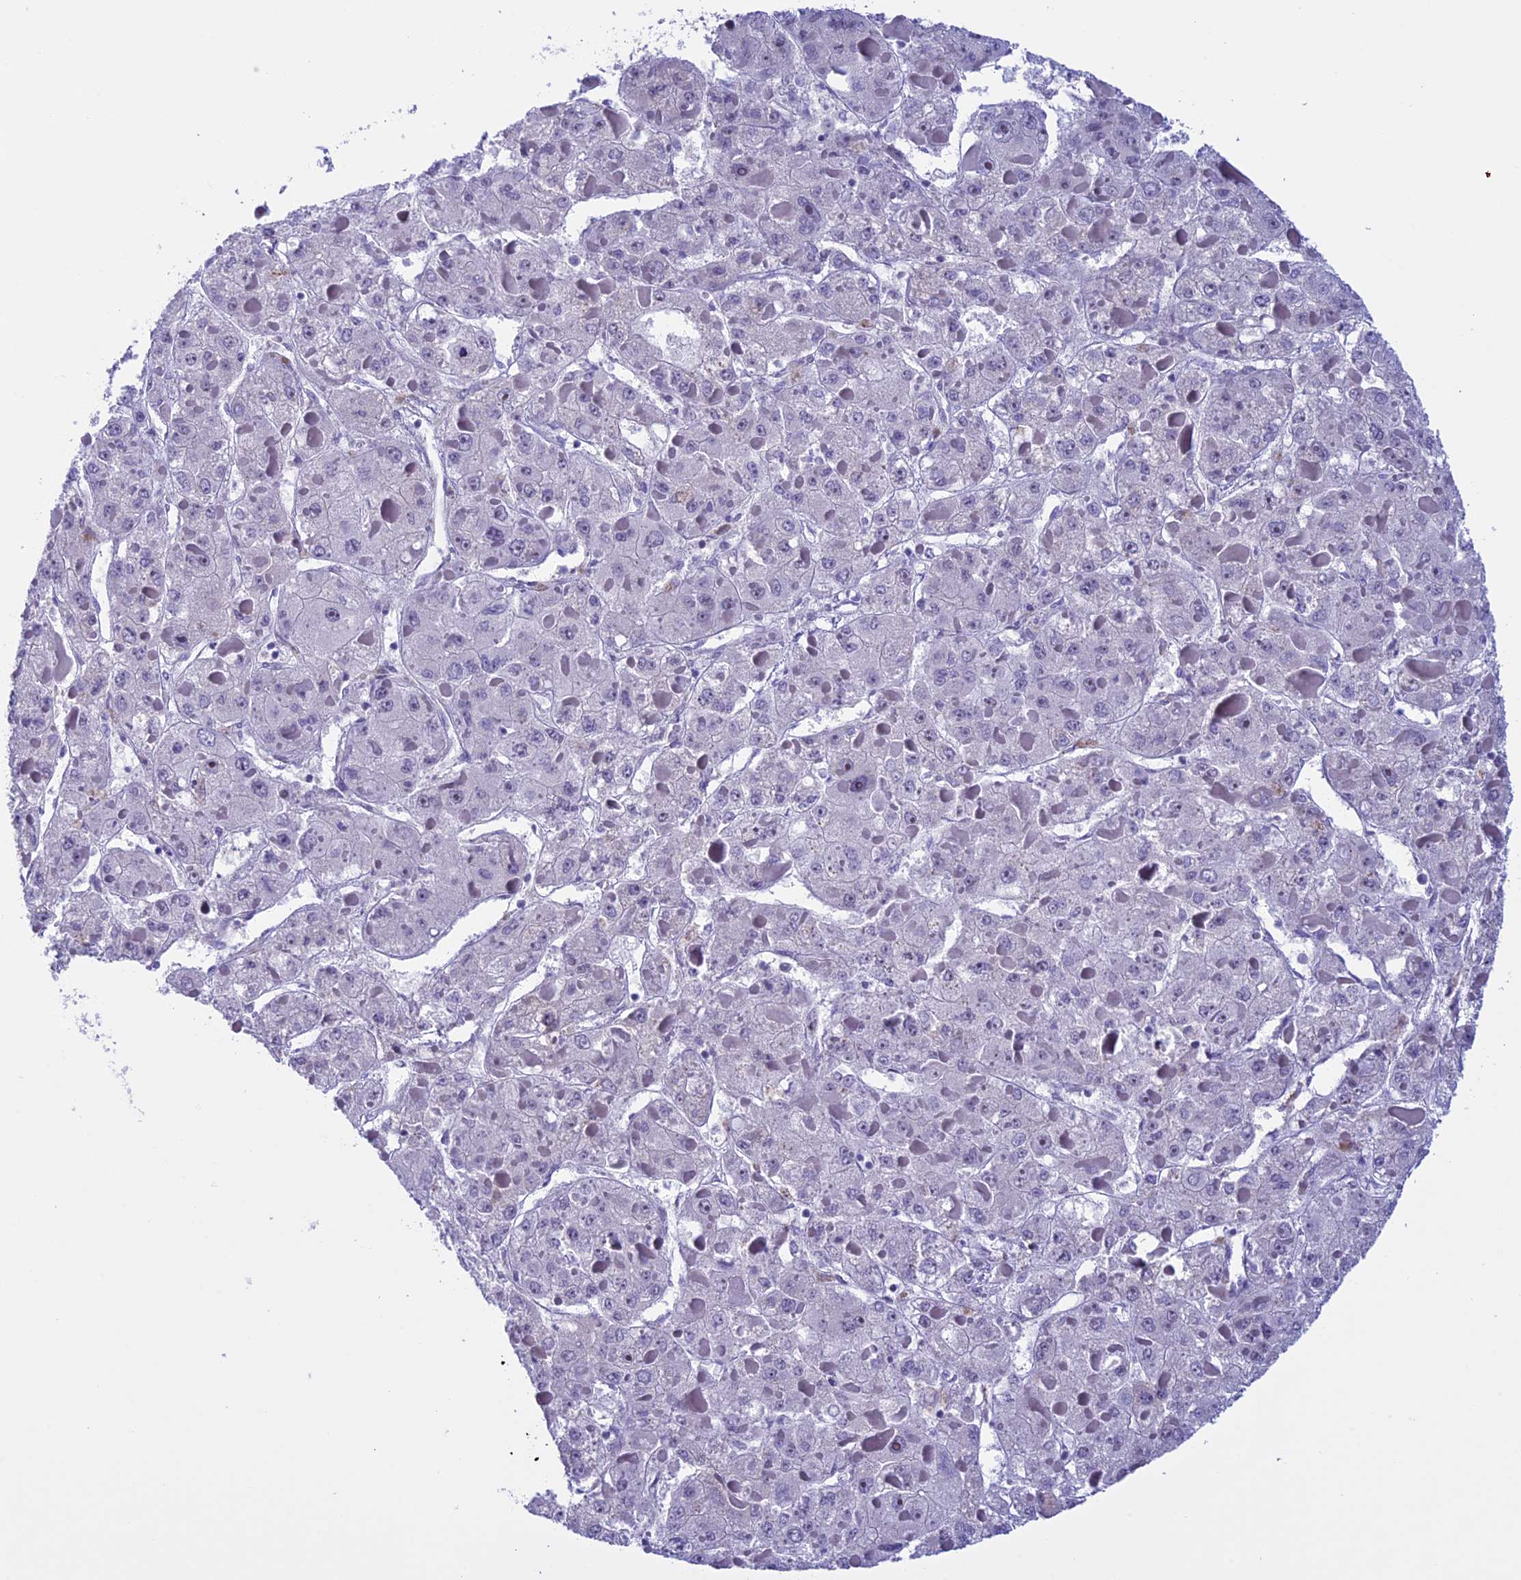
{"staining": {"intensity": "negative", "quantity": "none", "location": "none"}, "tissue": "liver cancer", "cell_type": "Tumor cells", "image_type": "cancer", "snomed": [{"axis": "morphology", "description": "Carcinoma, Hepatocellular, NOS"}, {"axis": "topography", "description": "Liver"}], "caption": "High power microscopy histopathology image of an IHC image of hepatocellular carcinoma (liver), revealing no significant expression in tumor cells.", "gene": "IGSF6", "patient": {"sex": "female", "age": 73}}